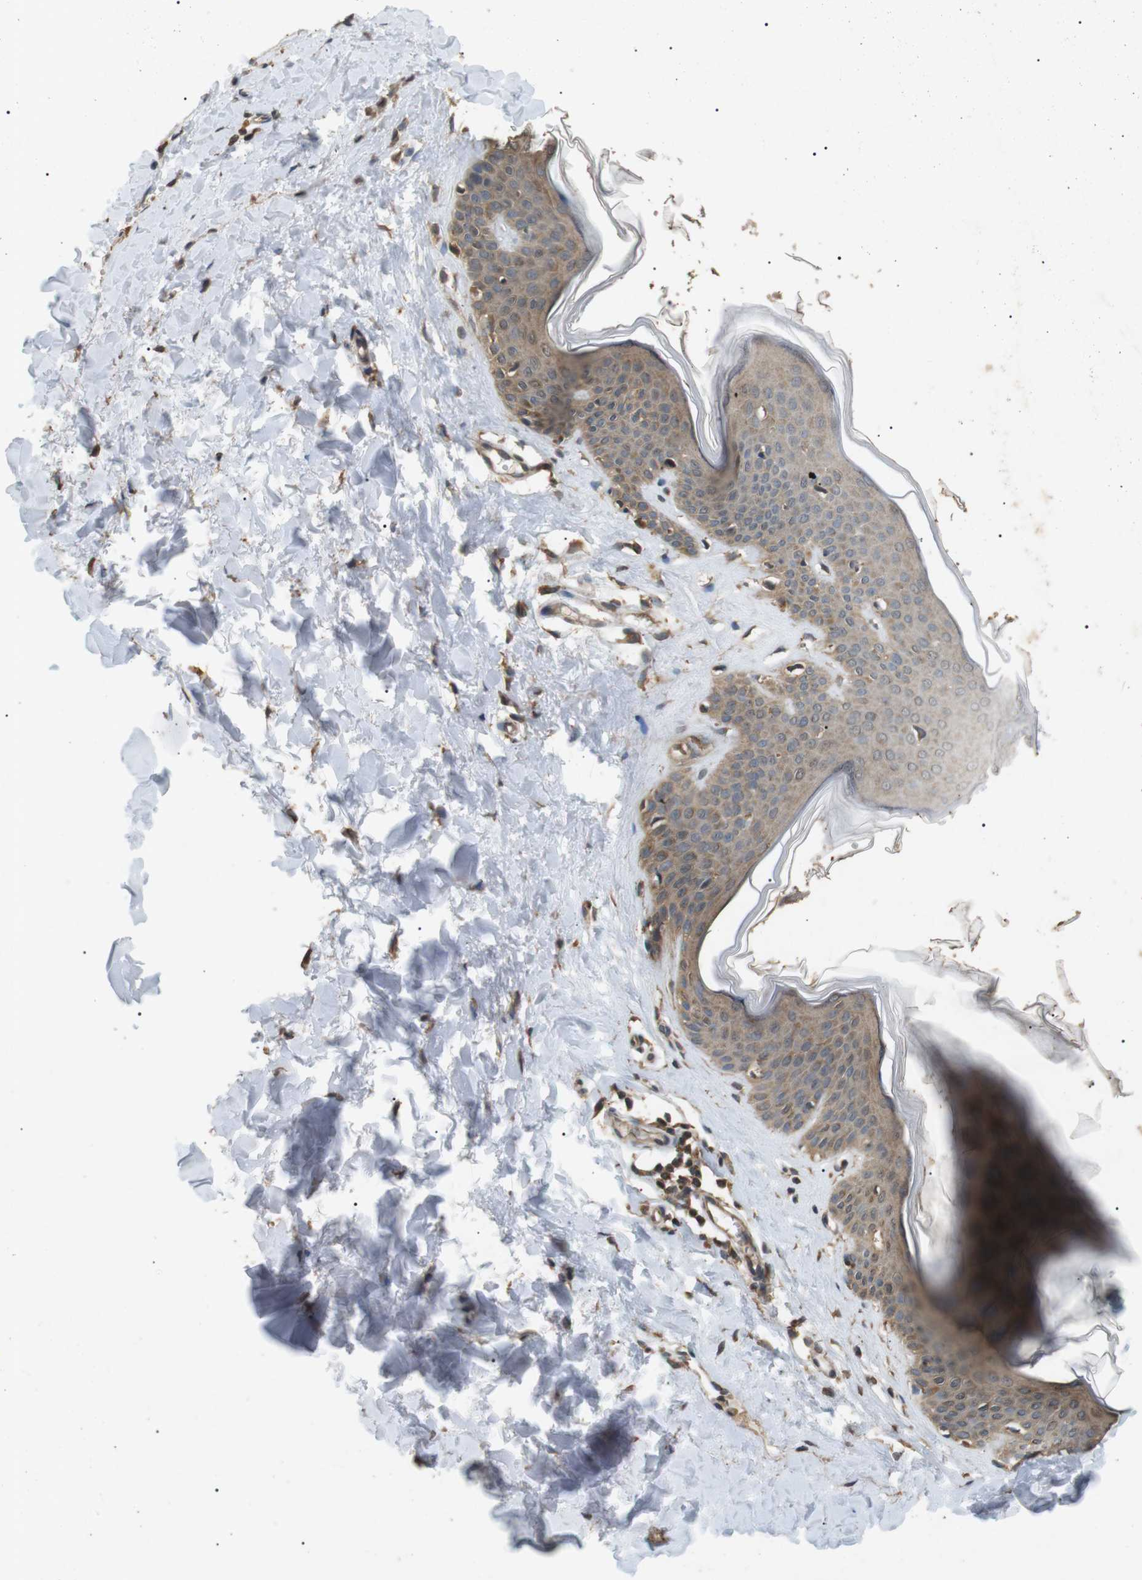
{"staining": {"intensity": "moderate", "quantity": ">75%", "location": "cytoplasmic/membranous"}, "tissue": "skin", "cell_type": "Fibroblasts", "image_type": "normal", "snomed": [{"axis": "morphology", "description": "Normal tissue, NOS"}, {"axis": "topography", "description": "Skin"}], "caption": "Fibroblasts display moderate cytoplasmic/membranous positivity in about >75% of cells in benign skin. (brown staining indicates protein expression, while blue staining denotes nuclei).", "gene": "TBC1D15", "patient": {"sex": "female", "age": 17}}